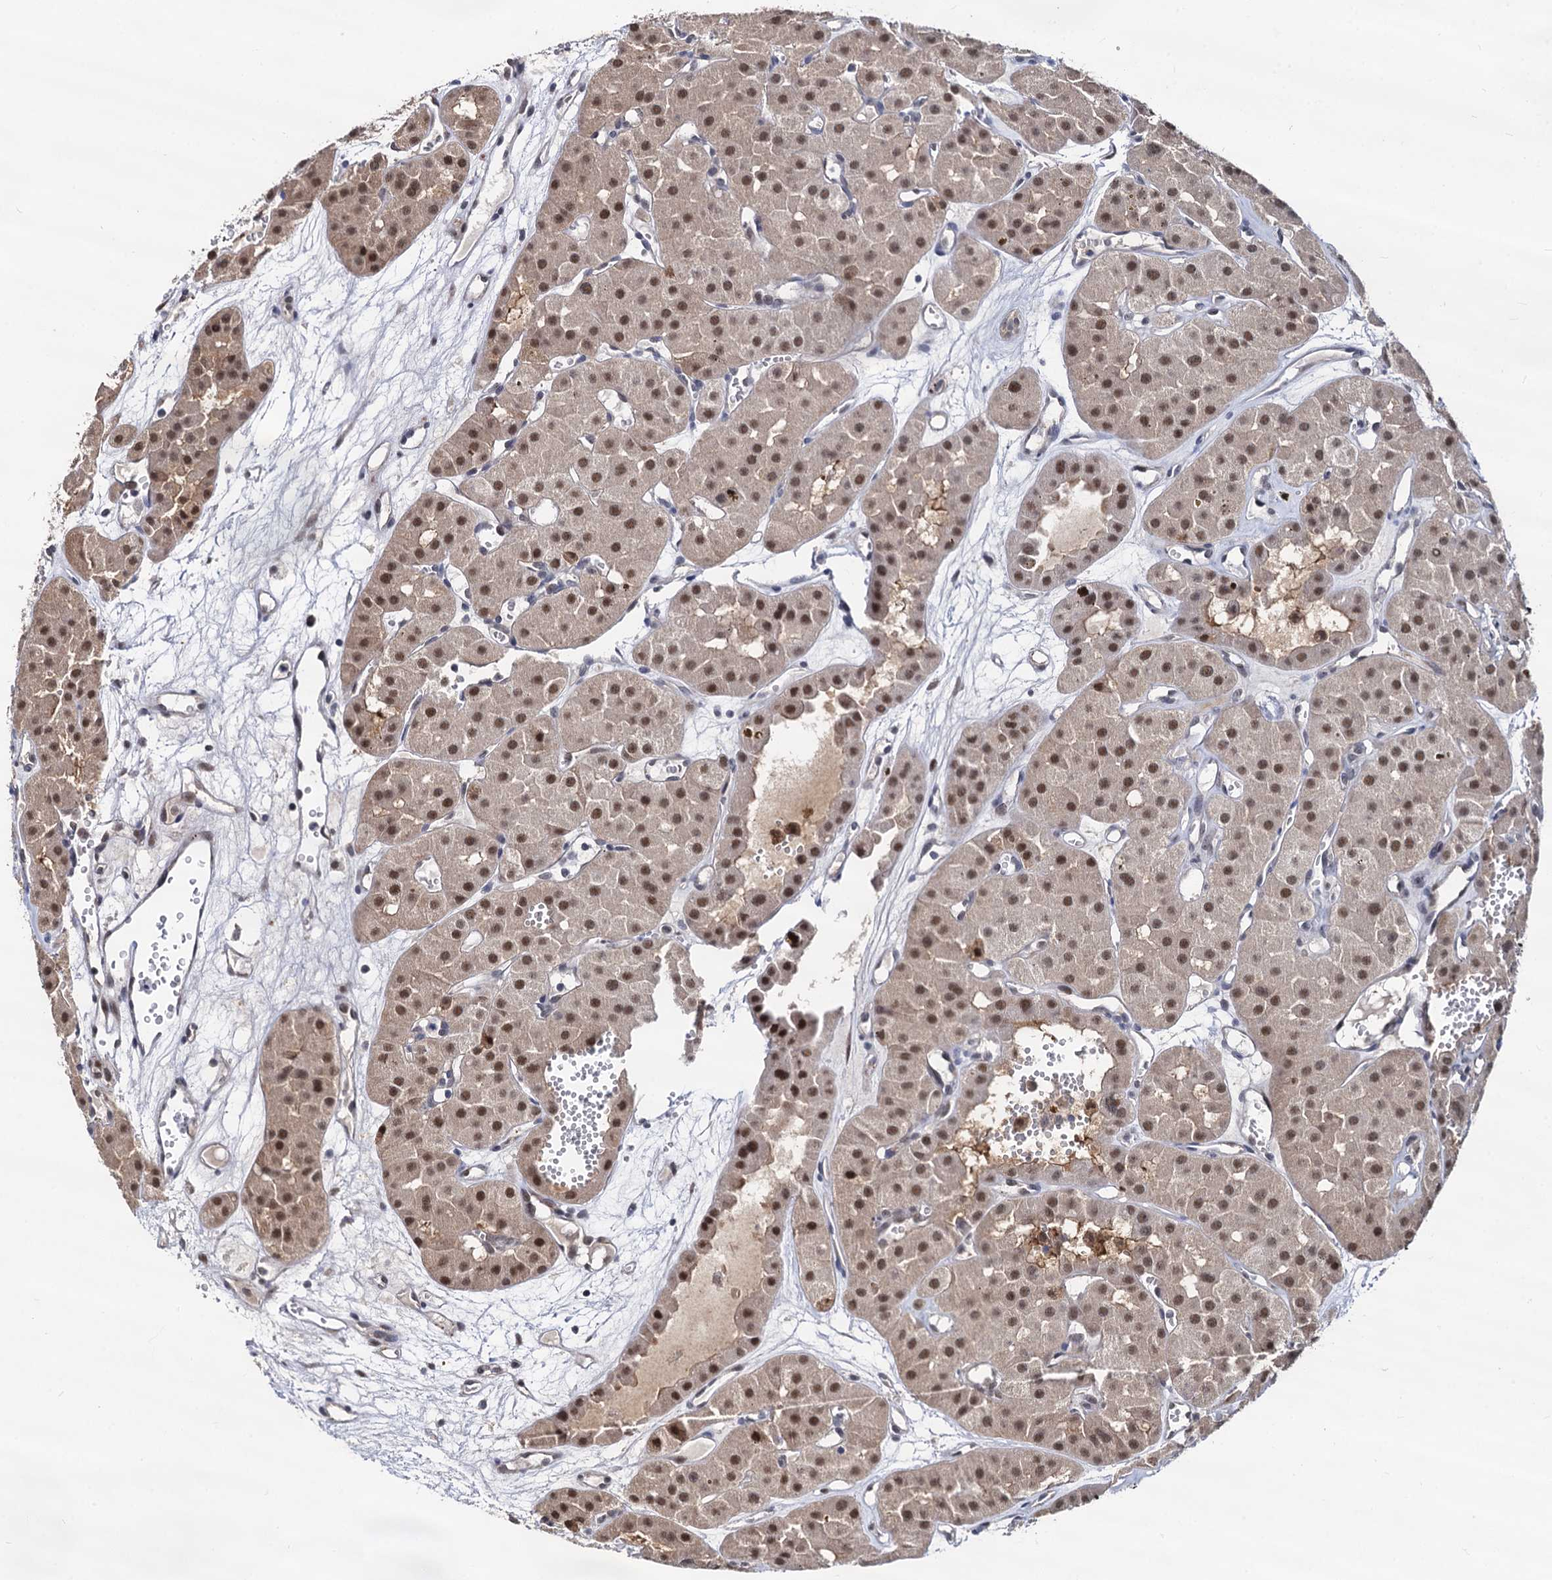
{"staining": {"intensity": "moderate", "quantity": ">75%", "location": "nuclear"}, "tissue": "renal cancer", "cell_type": "Tumor cells", "image_type": "cancer", "snomed": [{"axis": "morphology", "description": "Carcinoma, NOS"}, {"axis": "topography", "description": "Kidney"}], "caption": "IHC micrograph of human renal cancer stained for a protein (brown), which demonstrates medium levels of moderate nuclear expression in approximately >75% of tumor cells.", "gene": "PSMD4", "patient": {"sex": "female", "age": 75}}